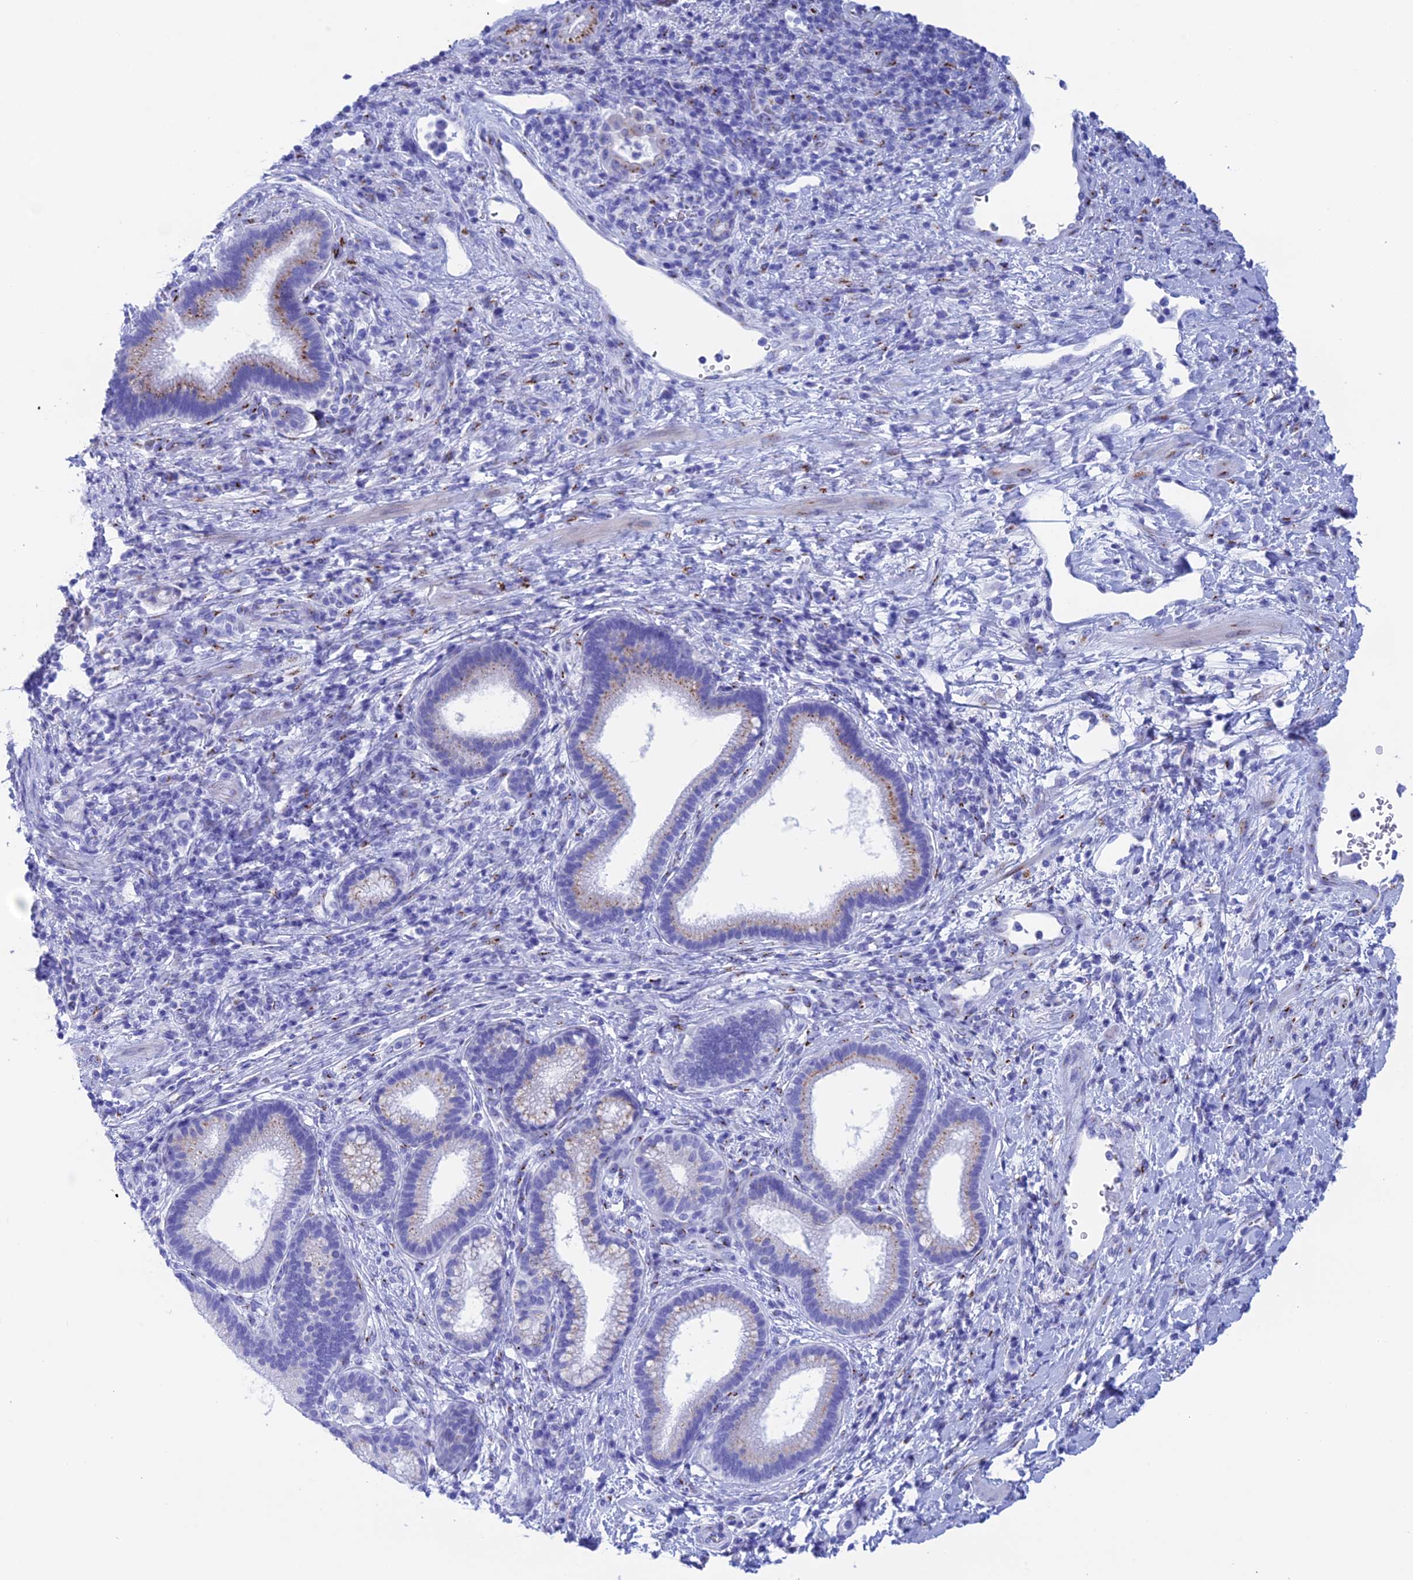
{"staining": {"intensity": "weak", "quantity": "<25%", "location": "cytoplasmic/membranous"}, "tissue": "pancreatic cancer", "cell_type": "Tumor cells", "image_type": "cancer", "snomed": [{"axis": "morphology", "description": "Normal tissue, NOS"}, {"axis": "morphology", "description": "Adenocarcinoma, NOS"}, {"axis": "topography", "description": "Pancreas"}], "caption": "Immunohistochemical staining of human pancreatic adenocarcinoma displays no significant positivity in tumor cells.", "gene": "ERICH4", "patient": {"sex": "female", "age": 55}}